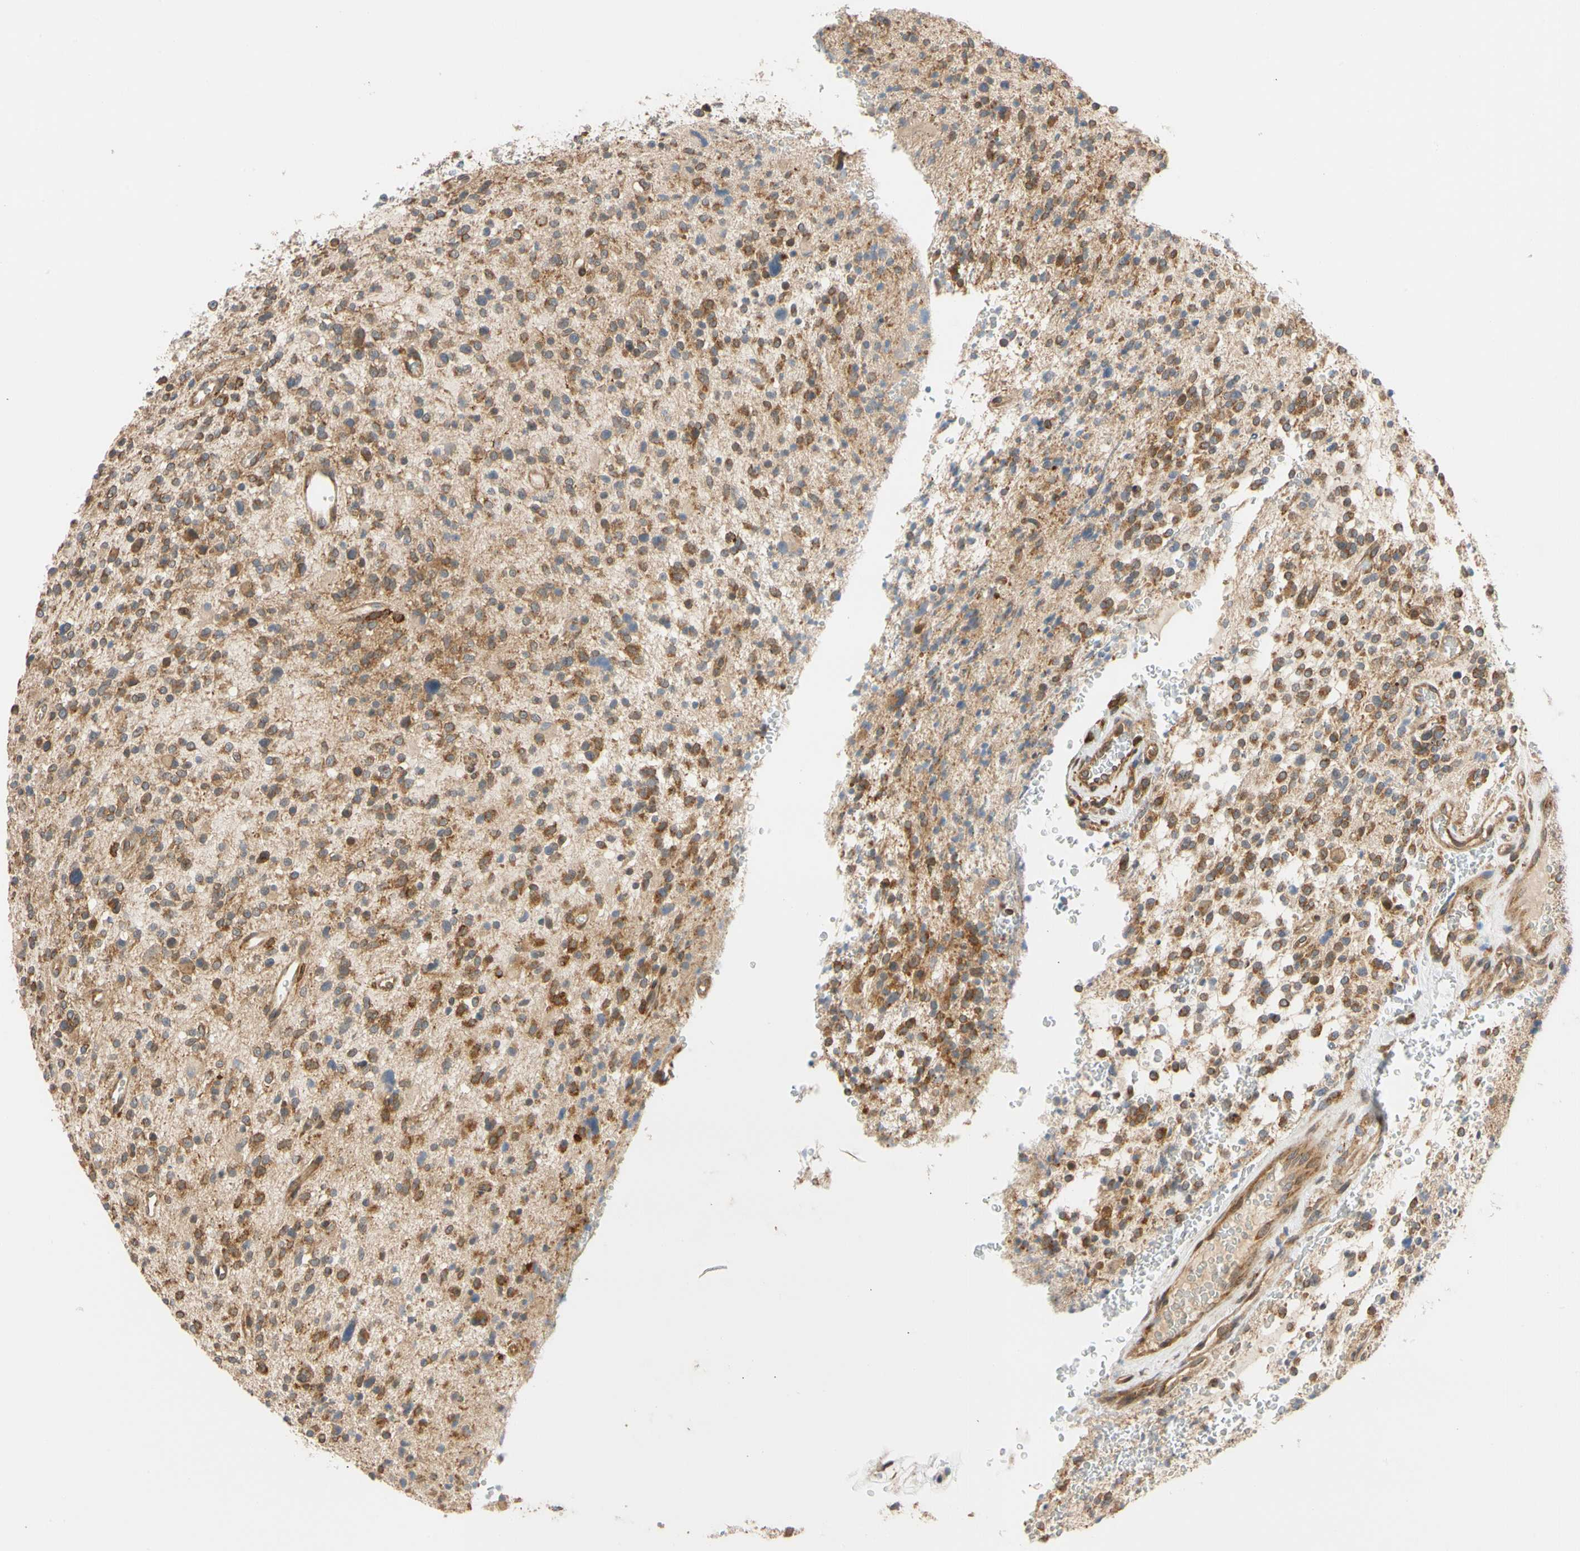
{"staining": {"intensity": "moderate", "quantity": ">75%", "location": "cytoplasmic/membranous"}, "tissue": "glioma", "cell_type": "Tumor cells", "image_type": "cancer", "snomed": [{"axis": "morphology", "description": "Glioma, malignant, High grade"}, {"axis": "topography", "description": "Brain"}], "caption": "Tumor cells demonstrate medium levels of moderate cytoplasmic/membranous staining in approximately >75% of cells in human malignant glioma (high-grade).", "gene": "ANKHD1", "patient": {"sex": "male", "age": 48}}